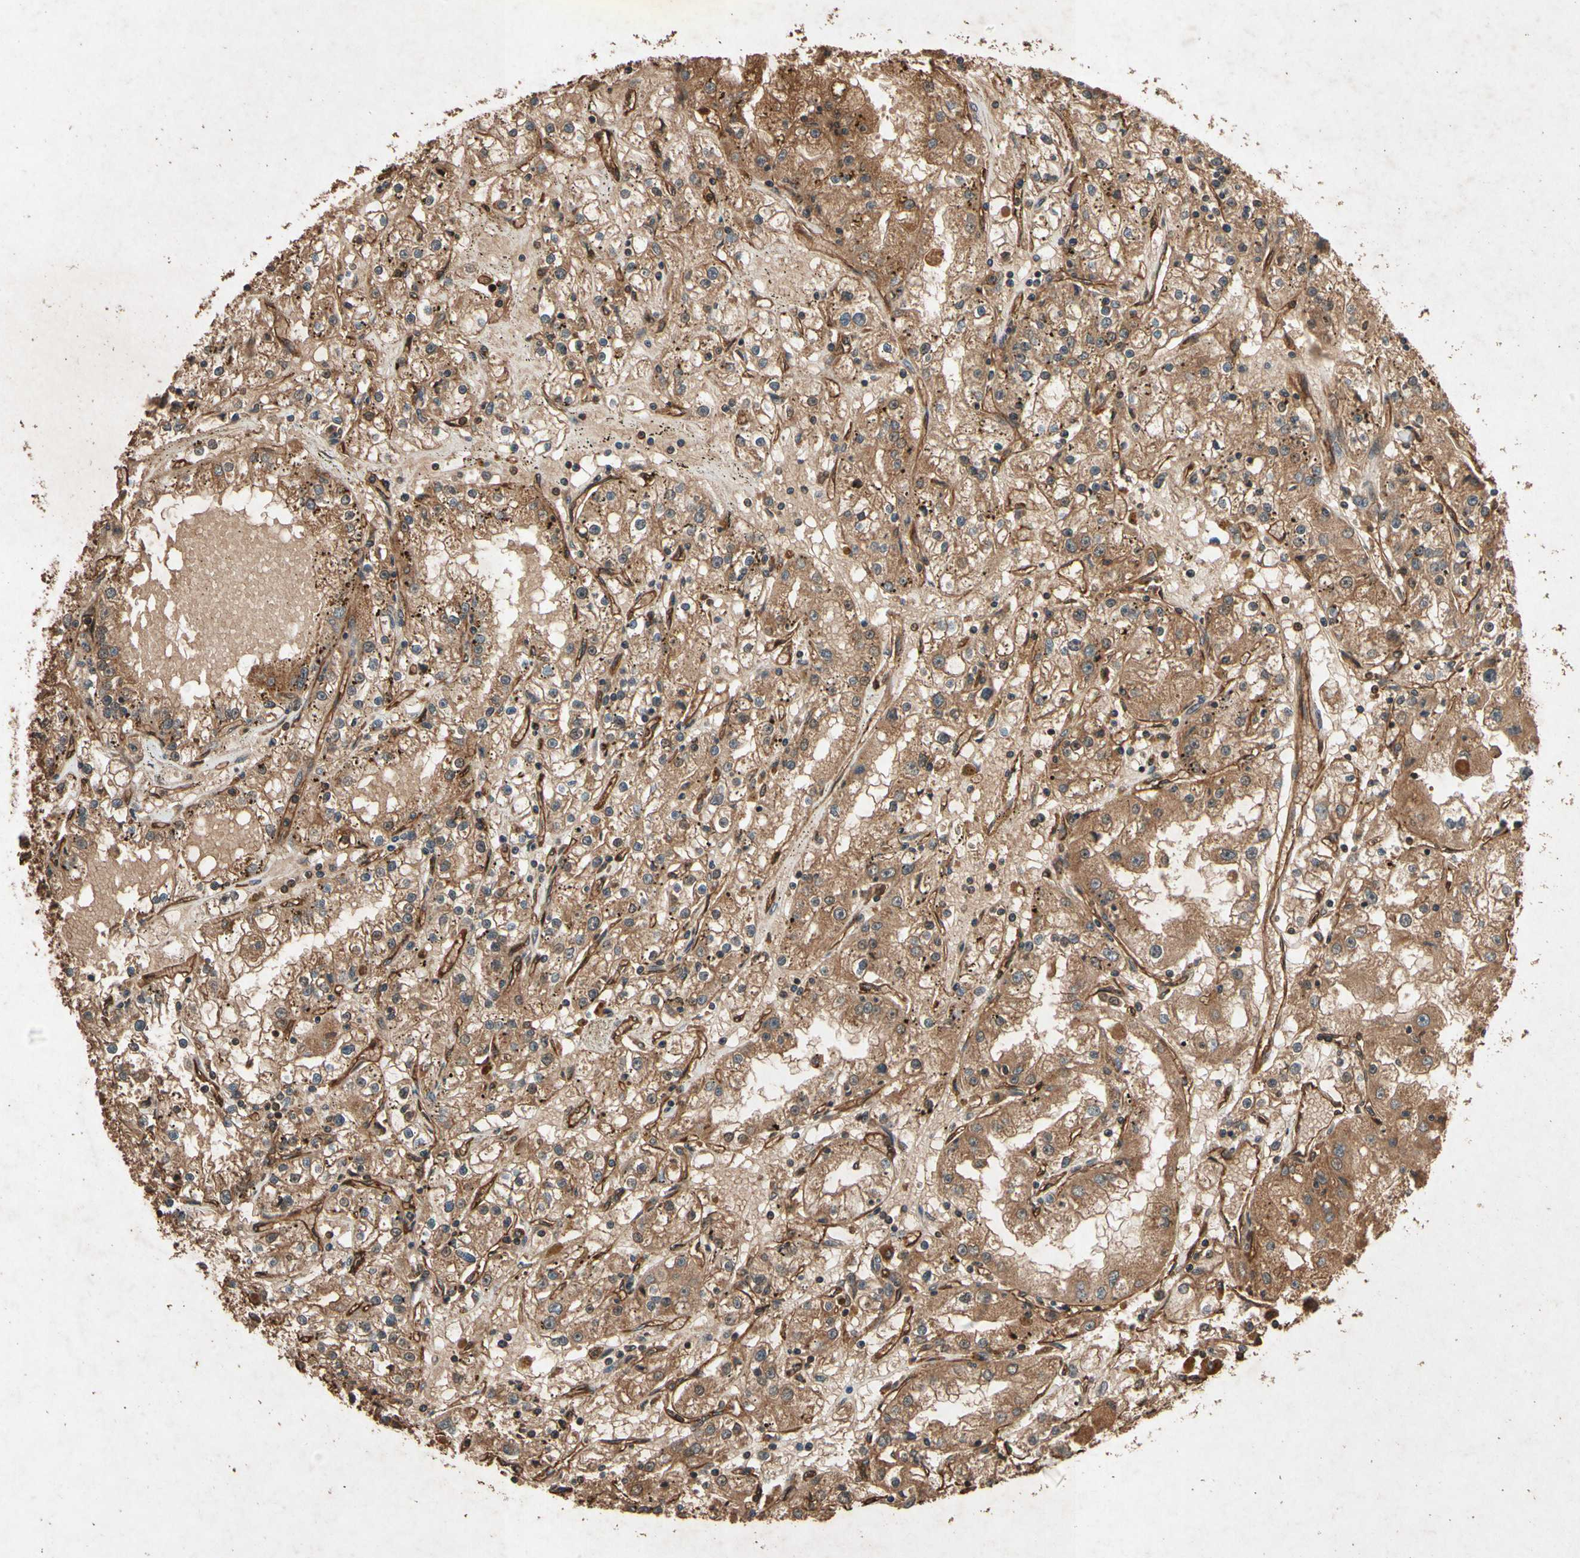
{"staining": {"intensity": "moderate", "quantity": ">75%", "location": "cytoplasmic/membranous"}, "tissue": "renal cancer", "cell_type": "Tumor cells", "image_type": "cancer", "snomed": [{"axis": "morphology", "description": "Adenocarcinoma, NOS"}, {"axis": "topography", "description": "Kidney"}], "caption": "IHC of human renal cancer demonstrates medium levels of moderate cytoplasmic/membranous positivity in about >75% of tumor cells. The staining was performed using DAB, with brown indicating positive protein expression. Nuclei are stained blue with hematoxylin.", "gene": "TXN2", "patient": {"sex": "male", "age": 56}}